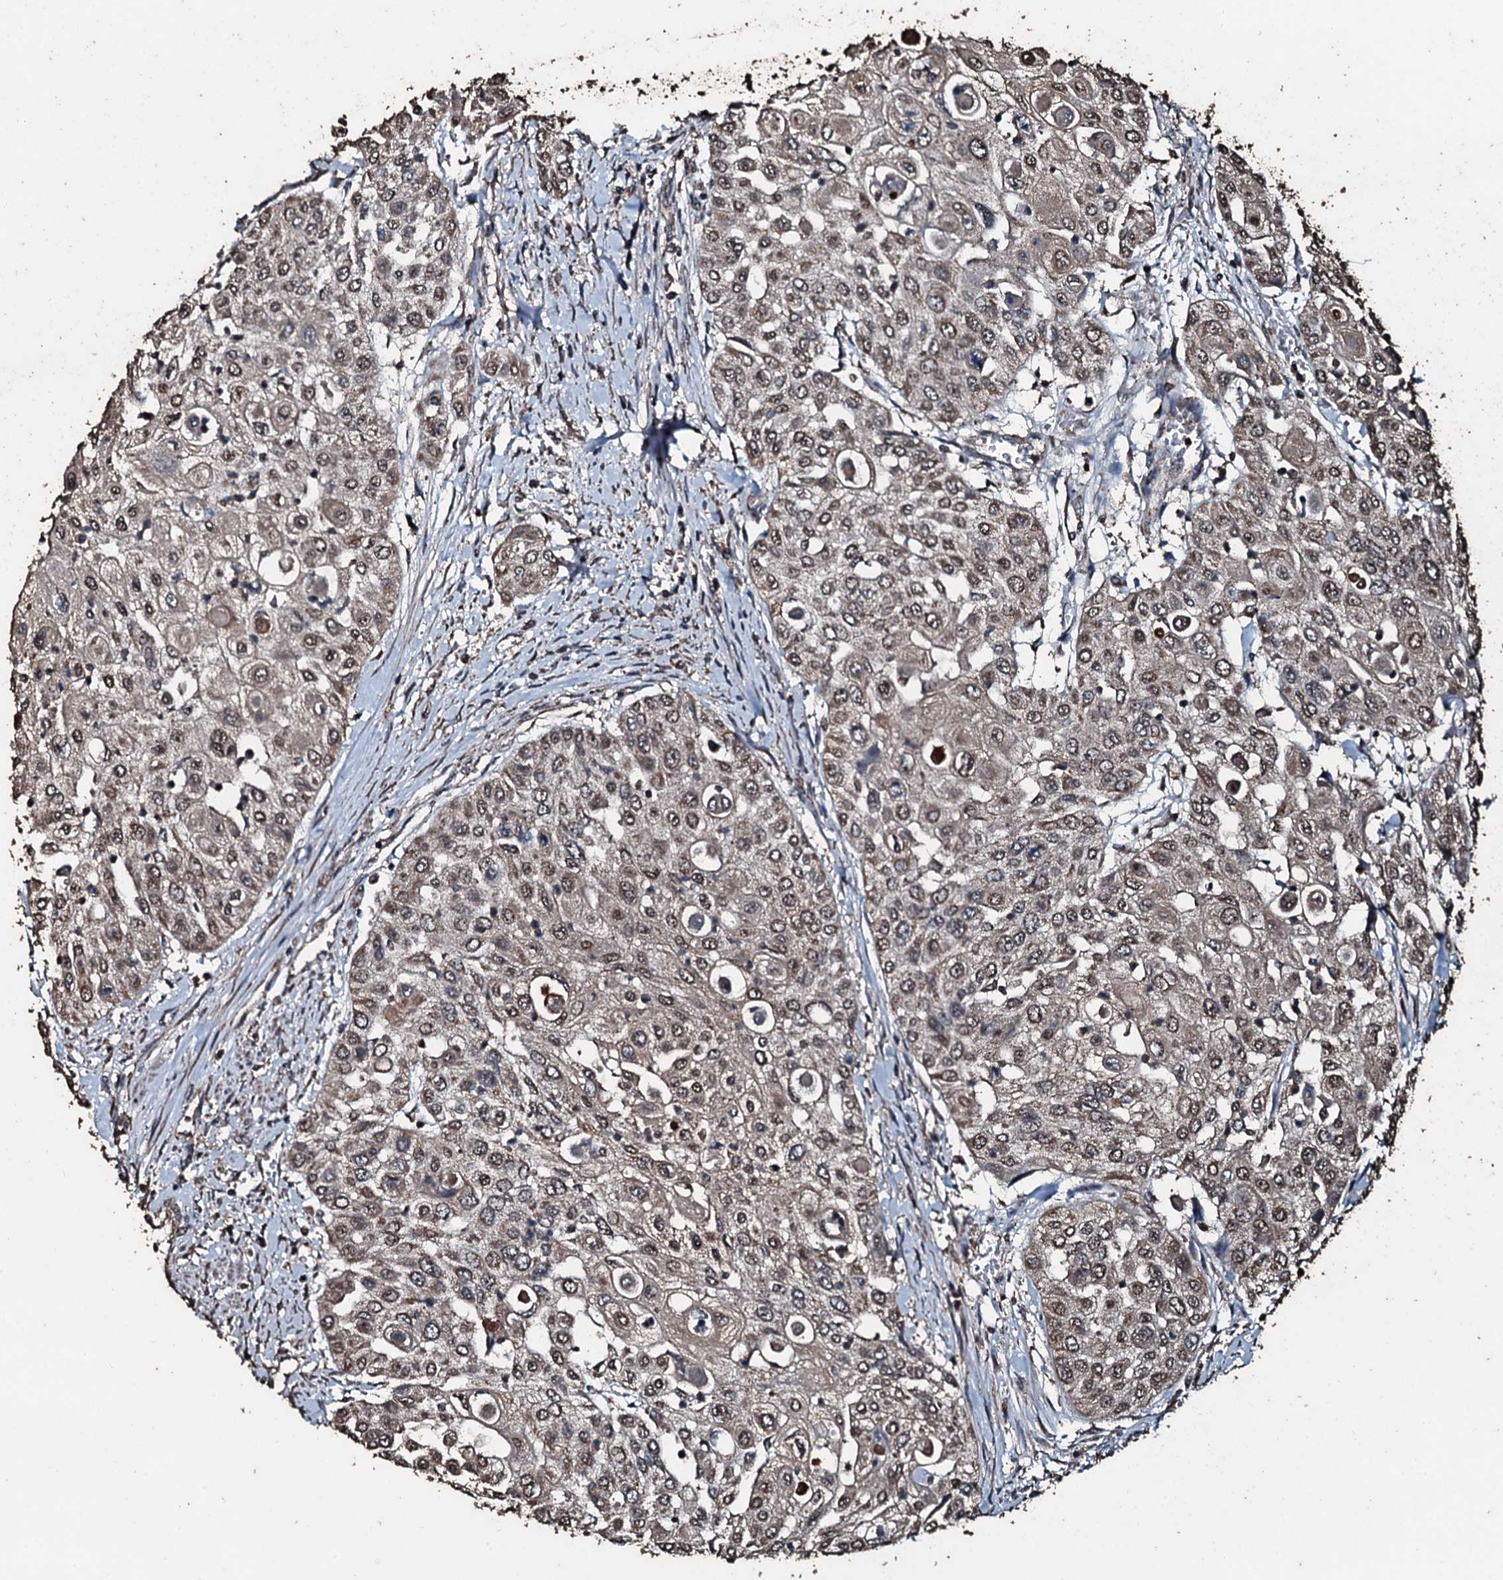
{"staining": {"intensity": "weak", "quantity": ">75%", "location": "nuclear"}, "tissue": "urothelial cancer", "cell_type": "Tumor cells", "image_type": "cancer", "snomed": [{"axis": "morphology", "description": "Urothelial carcinoma, High grade"}, {"axis": "topography", "description": "Urinary bladder"}], "caption": "This is a micrograph of immunohistochemistry (IHC) staining of urothelial cancer, which shows weak expression in the nuclear of tumor cells.", "gene": "FAAP24", "patient": {"sex": "female", "age": 79}}